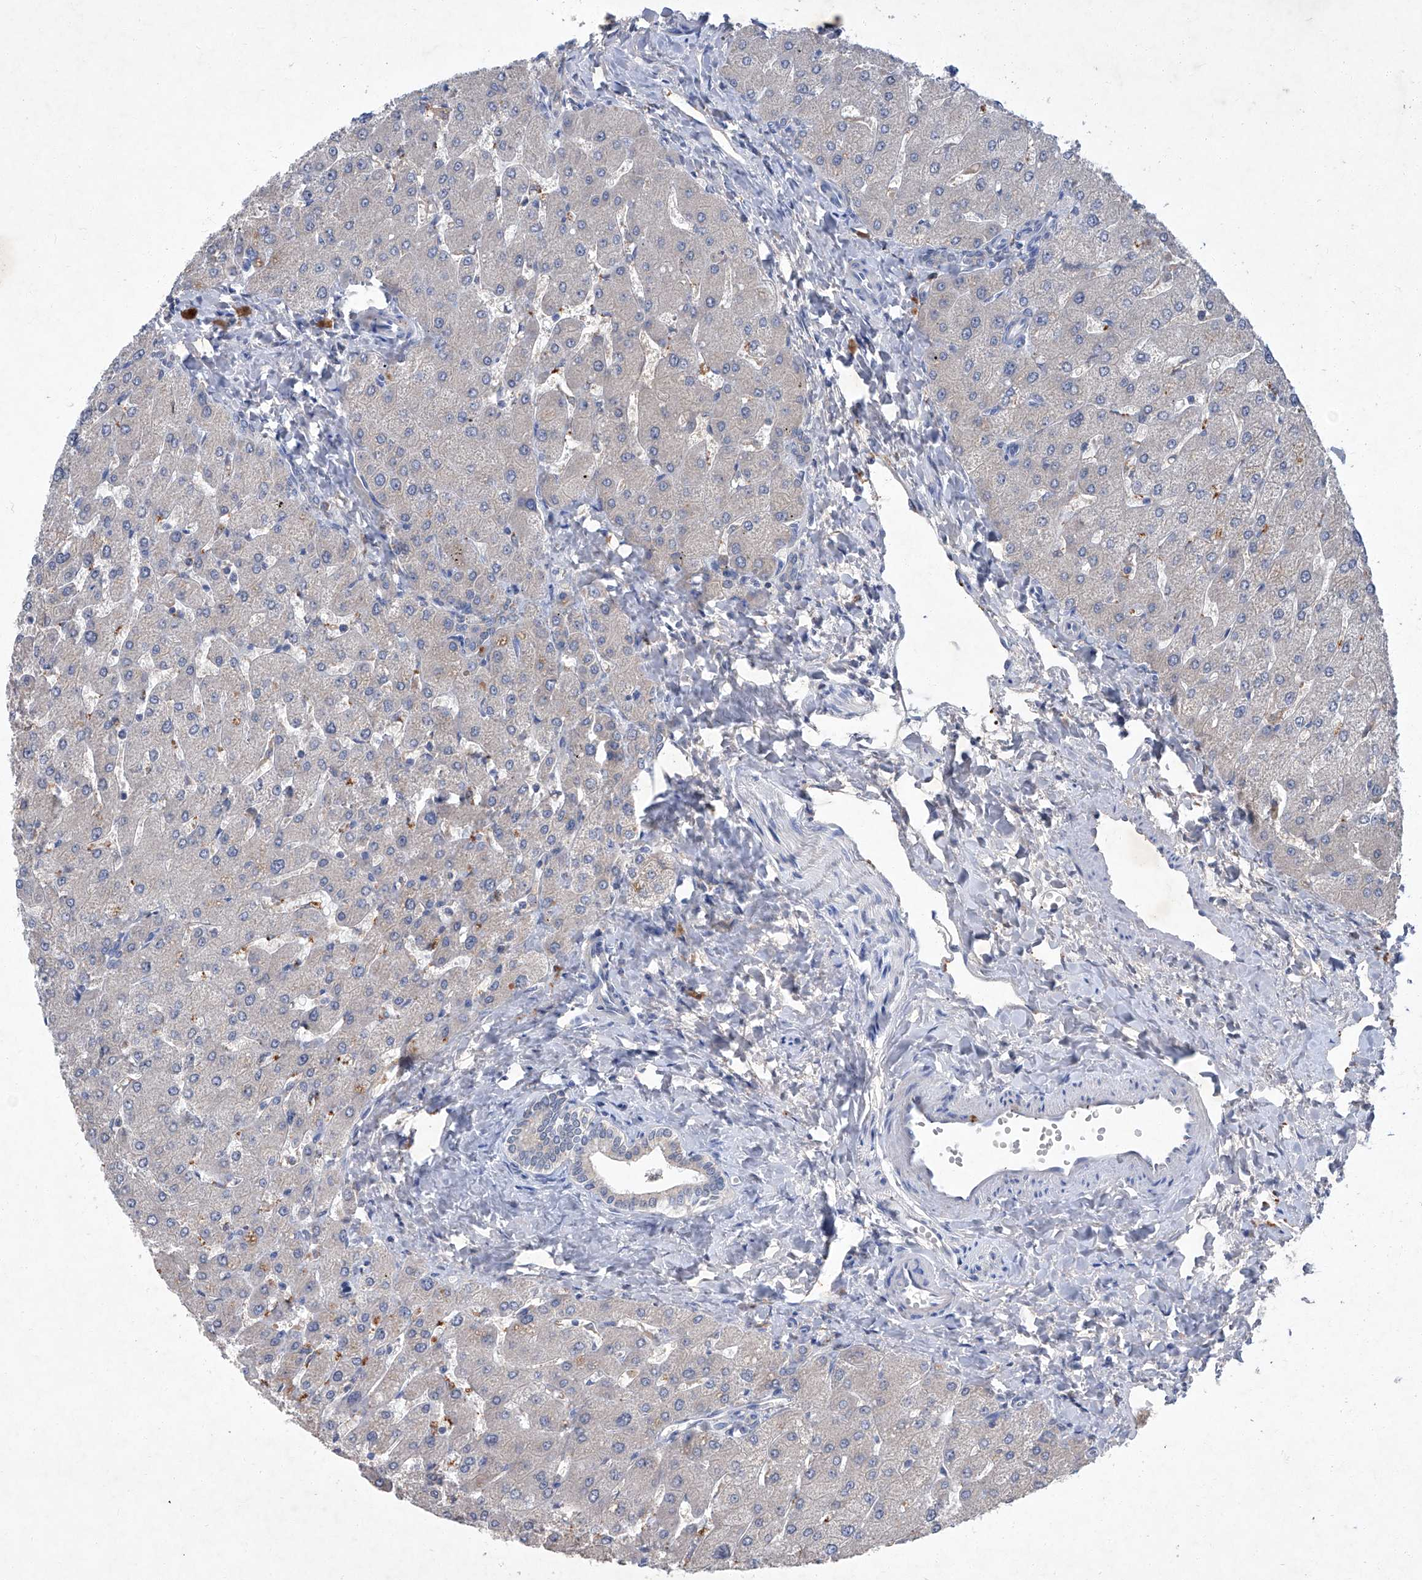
{"staining": {"intensity": "negative", "quantity": "none", "location": "none"}, "tissue": "liver", "cell_type": "Cholangiocytes", "image_type": "normal", "snomed": [{"axis": "morphology", "description": "Normal tissue, NOS"}, {"axis": "topography", "description": "Liver"}], "caption": "An image of liver stained for a protein reveals no brown staining in cholangiocytes. (DAB immunohistochemistry with hematoxylin counter stain).", "gene": "SBK2", "patient": {"sex": "male", "age": 55}}